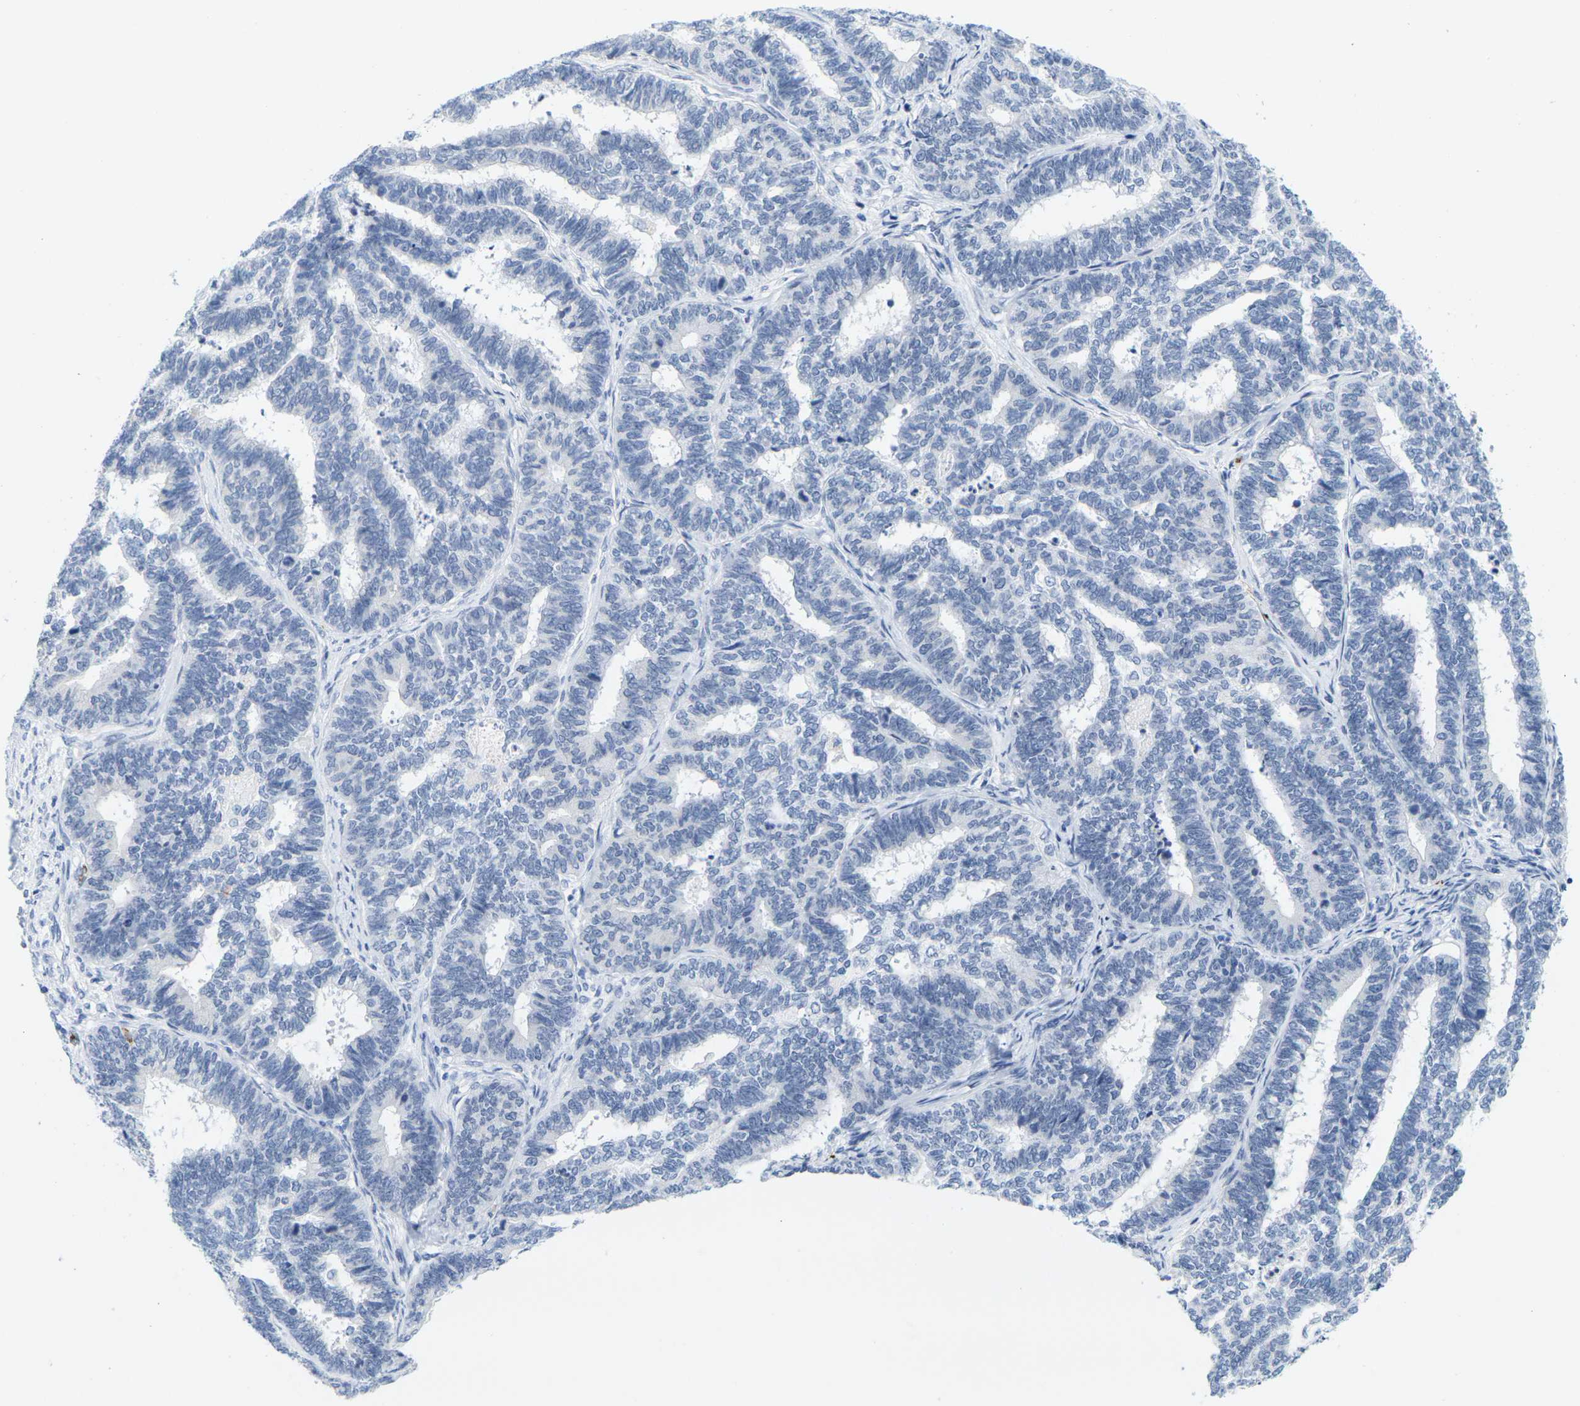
{"staining": {"intensity": "negative", "quantity": "none", "location": "none"}, "tissue": "endometrial cancer", "cell_type": "Tumor cells", "image_type": "cancer", "snomed": [{"axis": "morphology", "description": "Adenocarcinoma, NOS"}, {"axis": "topography", "description": "Endometrium"}], "caption": "Image shows no protein expression in tumor cells of endometrial adenocarcinoma tissue. (IHC, brightfield microscopy, high magnification).", "gene": "HLA-DOB", "patient": {"sex": "female", "age": 70}}